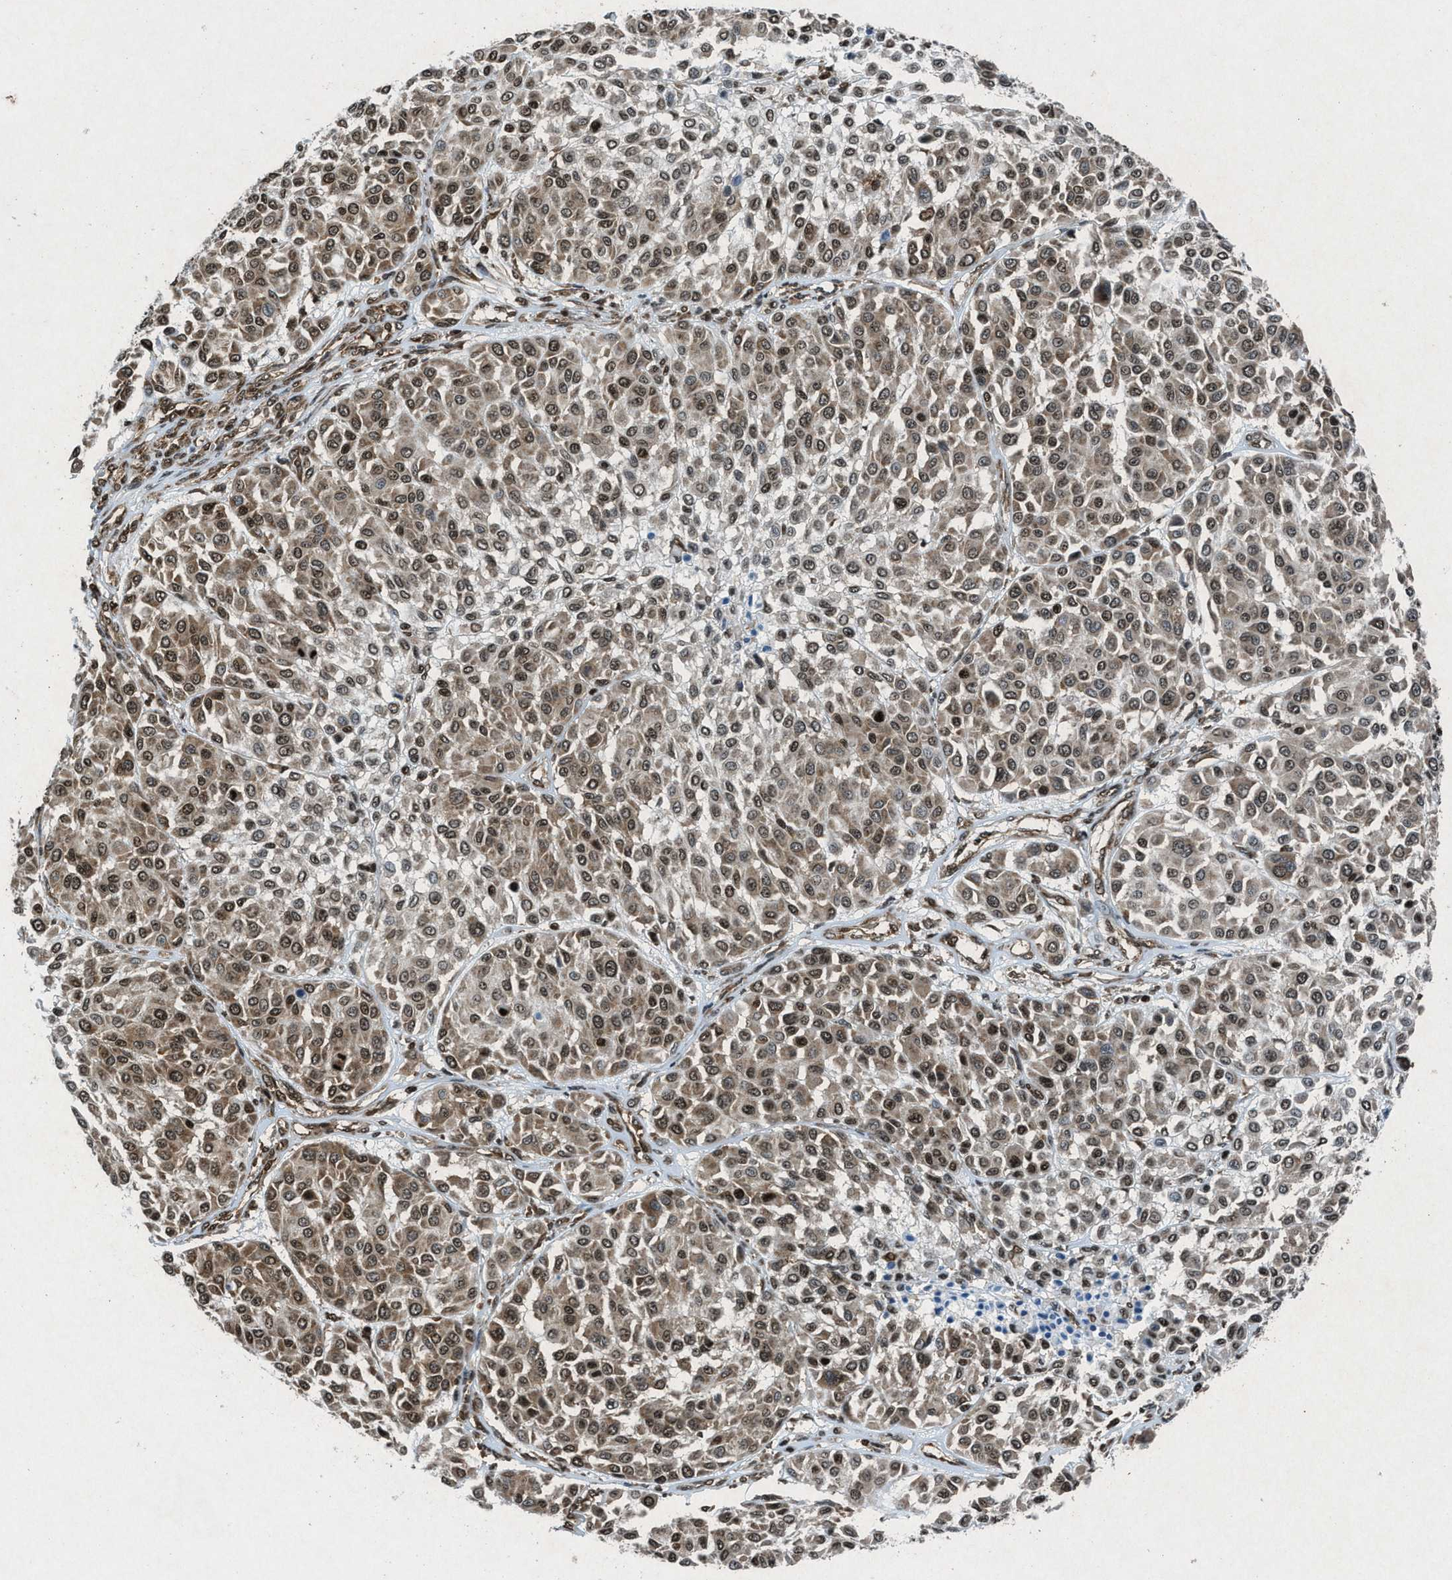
{"staining": {"intensity": "moderate", "quantity": ">75%", "location": "cytoplasmic/membranous,nuclear"}, "tissue": "melanoma", "cell_type": "Tumor cells", "image_type": "cancer", "snomed": [{"axis": "morphology", "description": "Malignant melanoma, Metastatic site"}, {"axis": "topography", "description": "Soft tissue"}], "caption": "Melanoma stained for a protein (brown) exhibits moderate cytoplasmic/membranous and nuclear positive expression in about >75% of tumor cells.", "gene": "NXF1", "patient": {"sex": "male", "age": 41}}